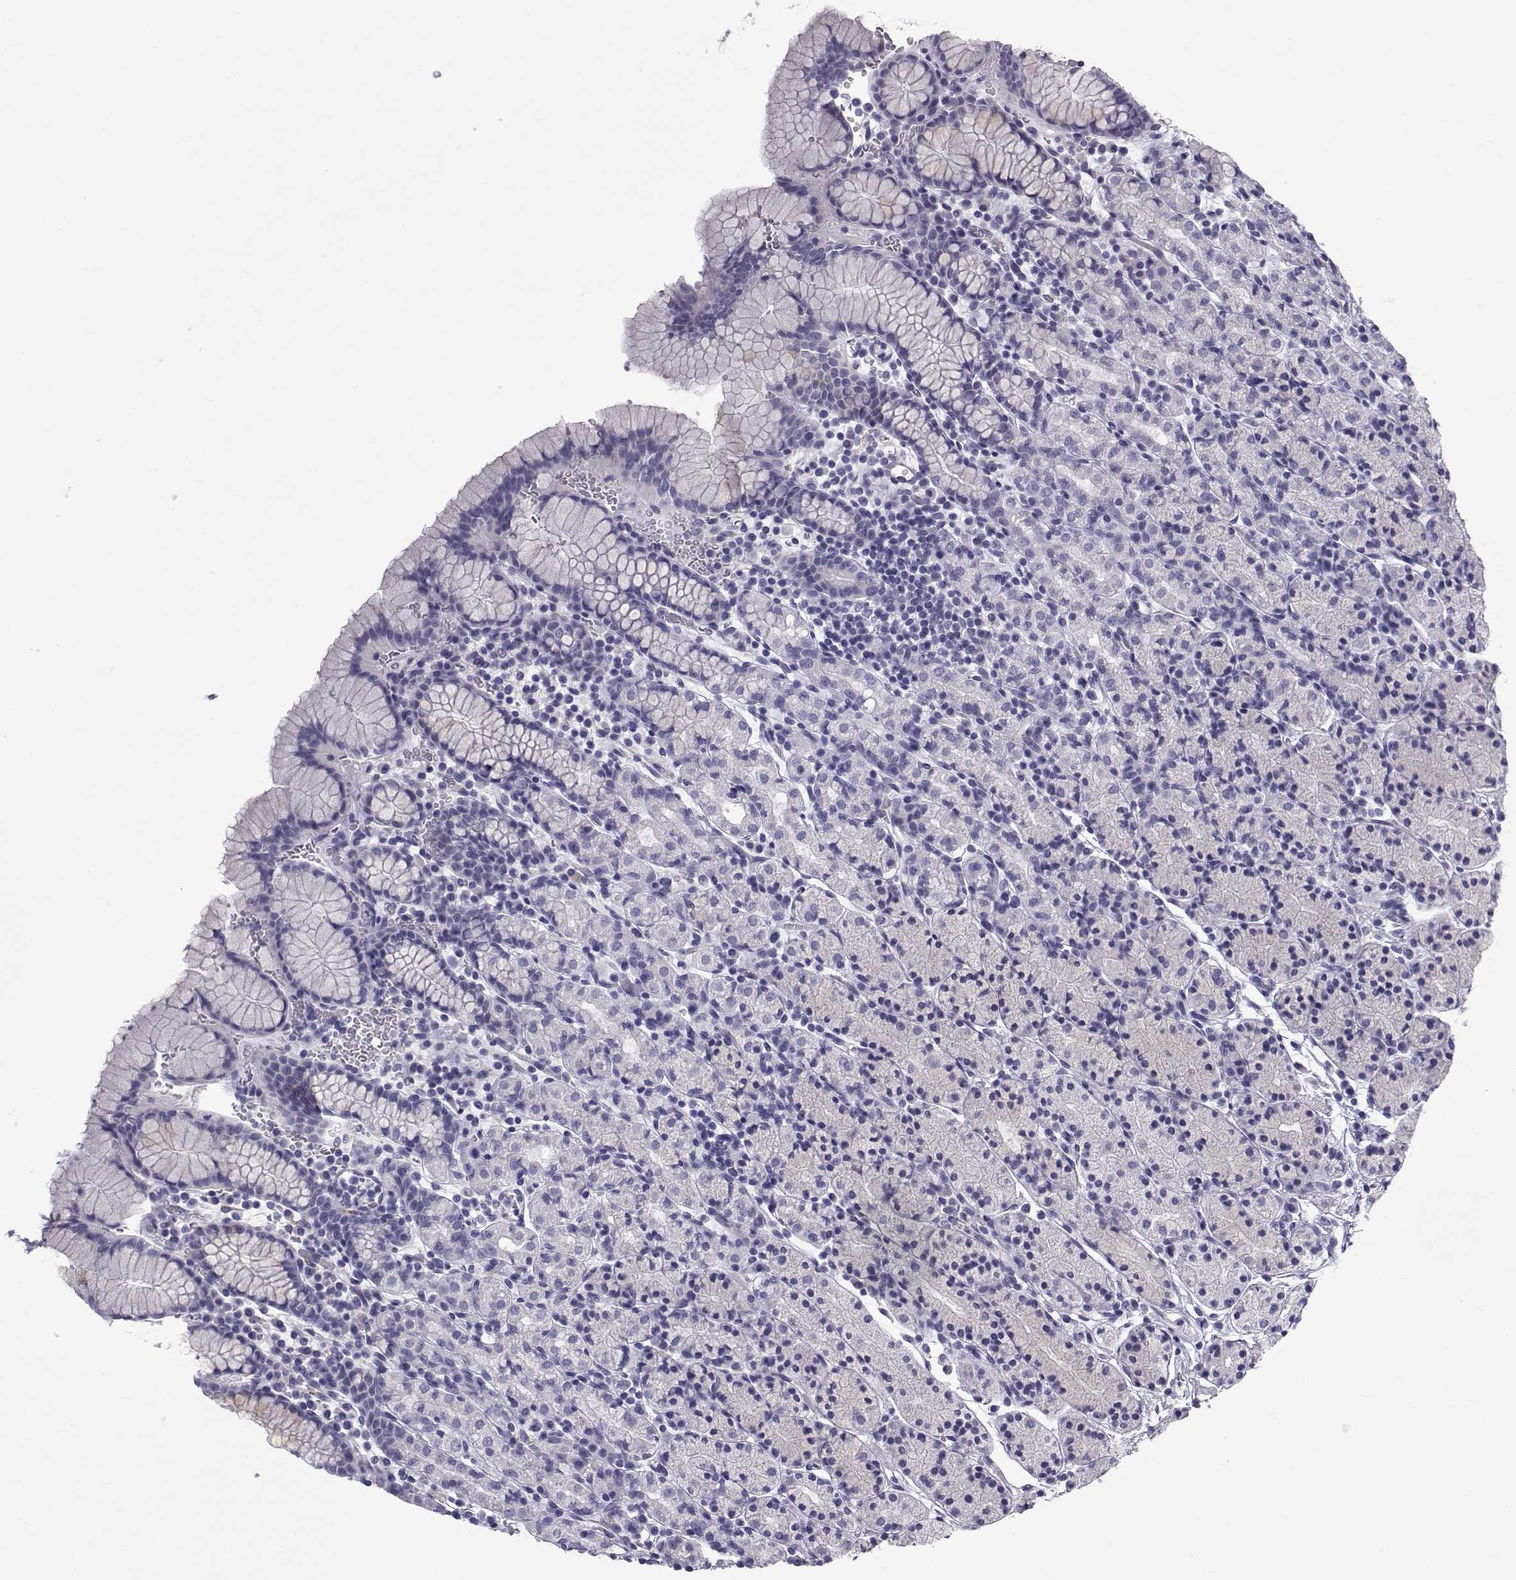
{"staining": {"intensity": "negative", "quantity": "none", "location": "none"}, "tissue": "stomach", "cell_type": "Glandular cells", "image_type": "normal", "snomed": [{"axis": "morphology", "description": "Normal tissue, NOS"}, {"axis": "topography", "description": "Stomach, upper"}, {"axis": "topography", "description": "Stomach"}], "caption": "An immunohistochemistry (IHC) image of benign stomach is shown. There is no staining in glandular cells of stomach. (DAB IHC visualized using brightfield microscopy, high magnification).", "gene": "RNASE12", "patient": {"sex": "male", "age": 62}}